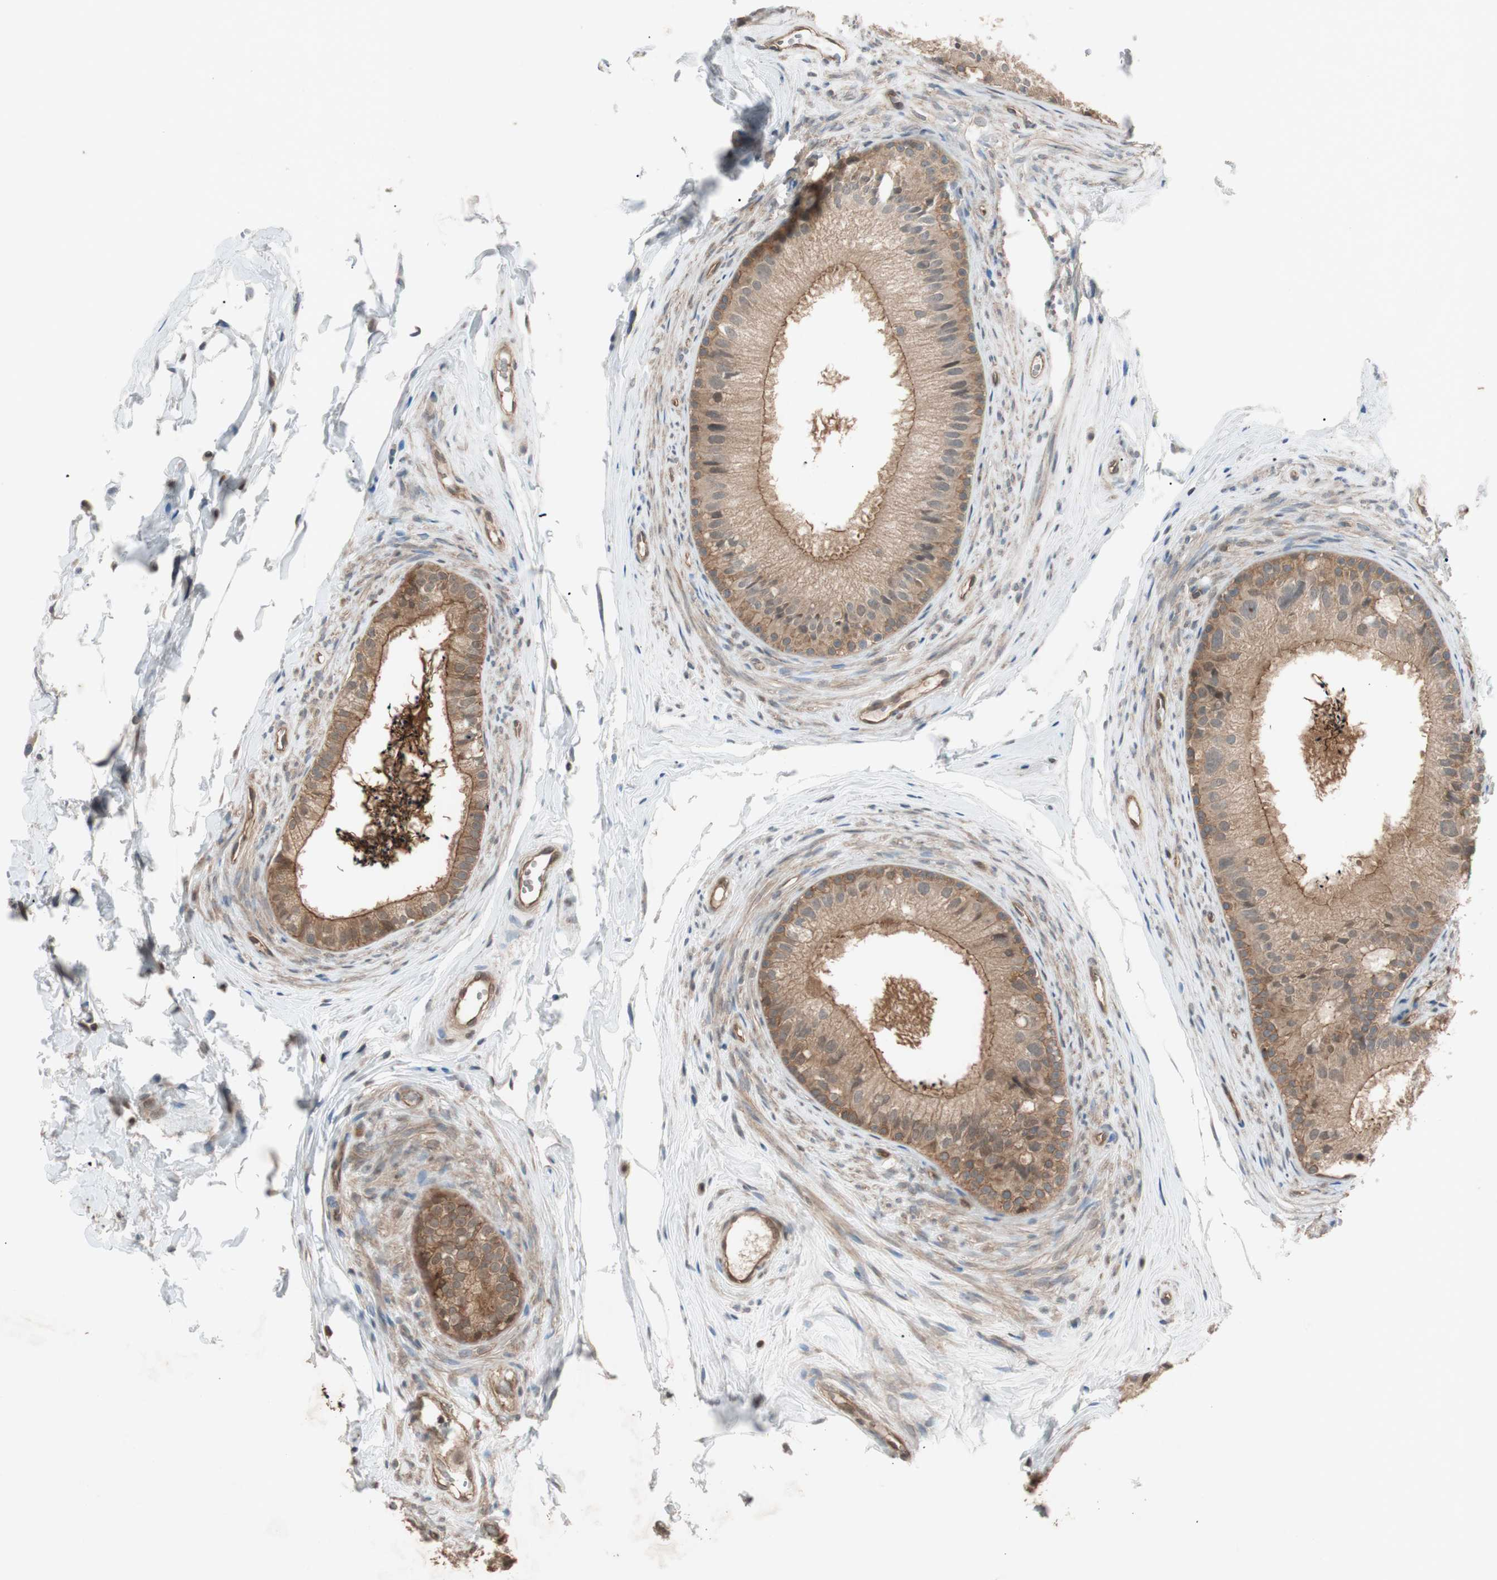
{"staining": {"intensity": "moderate", "quantity": ">75%", "location": "cytoplasmic/membranous"}, "tissue": "epididymis", "cell_type": "Glandular cells", "image_type": "normal", "snomed": [{"axis": "morphology", "description": "Normal tissue, NOS"}, {"axis": "topography", "description": "Epididymis"}], "caption": "High-power microscopy captured an immunohistochemistry (IHC) micrograph of benign epididymis, revealing moderate cytoplasmic/membranous staining in approximately >75% of glandular cells. (DAB (3,3'-diaminobenzidine) IHC with brightfield microscopy, high magnification).", "gene": "EPHA8", "patient": {"sex": "male", "age": 56}}